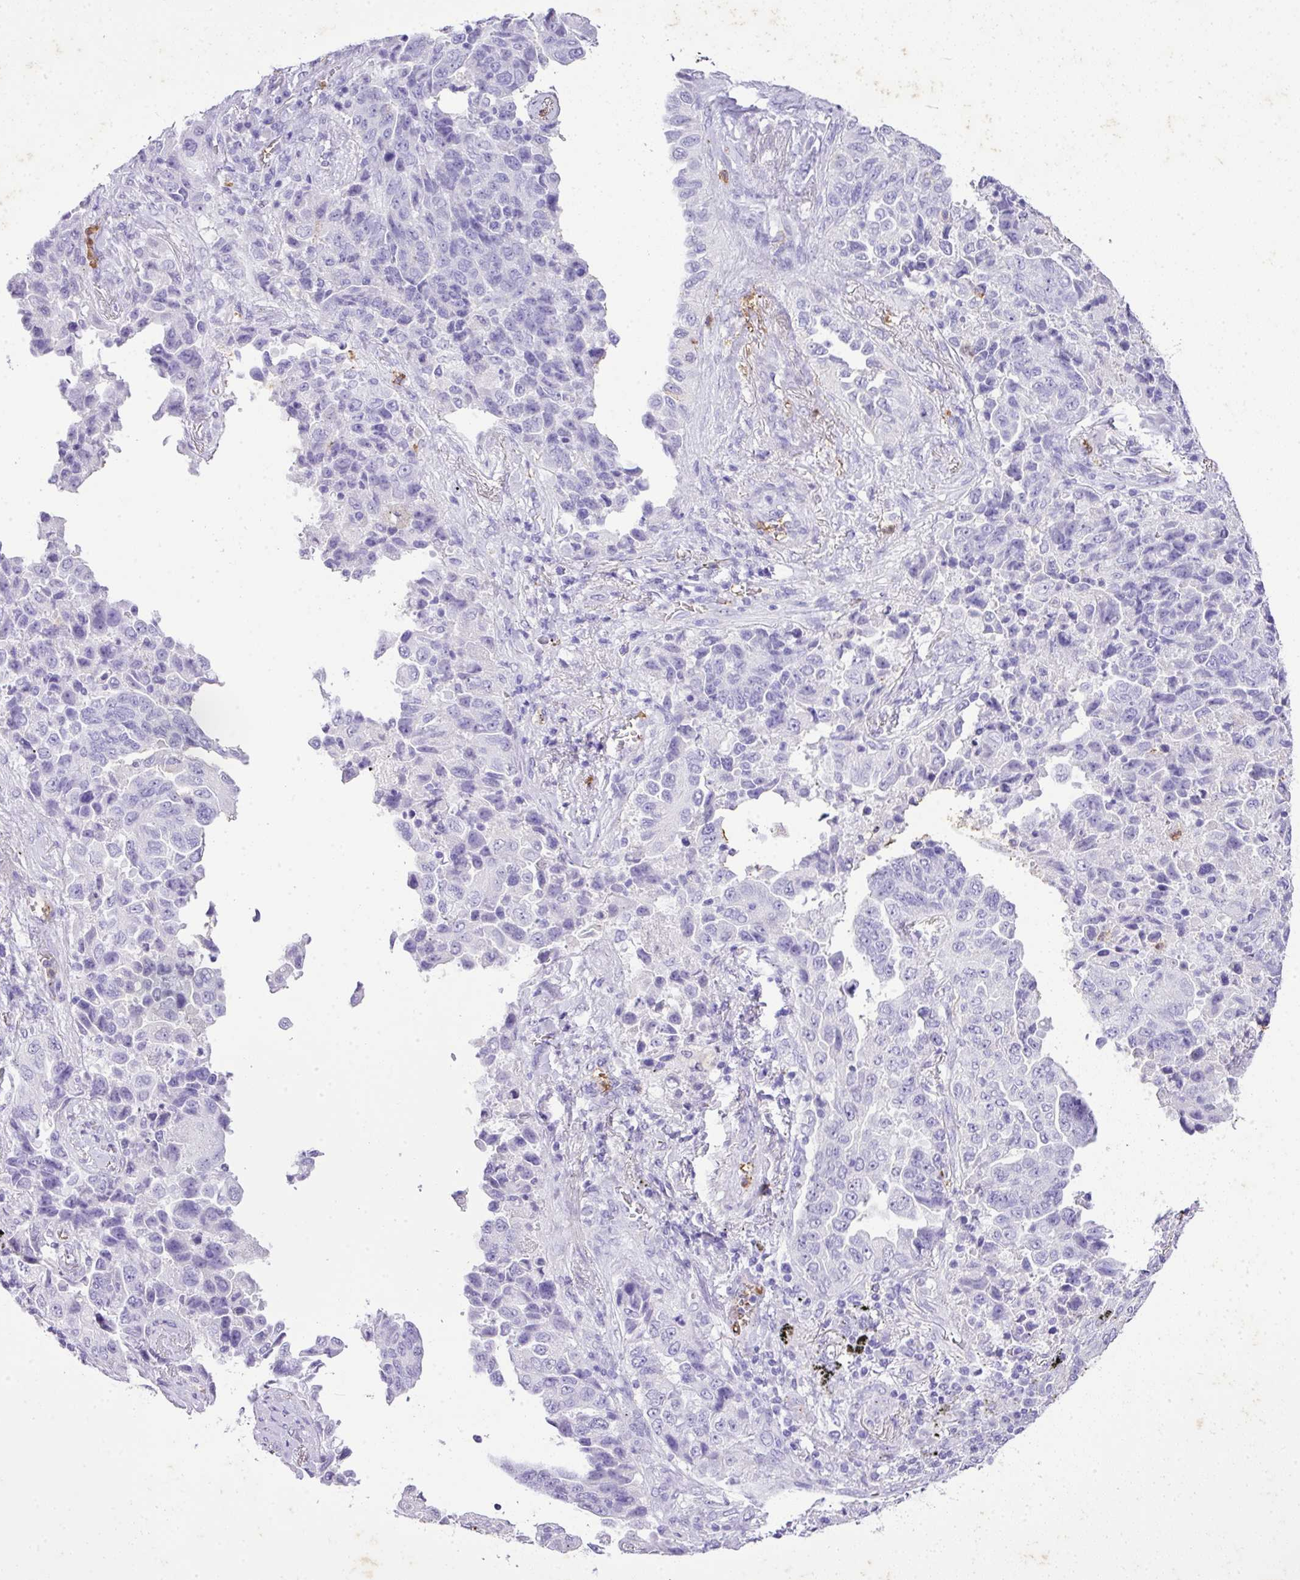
{"staining": {"intensity": "negative", "quantity": "none", "location": "none"}, "tissue": "lung cancer", "cell_type": "Tumor cells", "image_type": "cancer", "snomed": [{"axis": "morphology", "description": "Adenocarcinoma, NOS"}, {"axis": "topography", "description": "Lung"}], "caption": "Lung adenocarcinoma was stained to show a protein in brown. There is no significant staining in tumor cells. (DAB (3,3'-diaminobenzidine) IHC, high magnification).", "gene": "KCNJ11", "patient": {"sex": "female", "age": 51}}